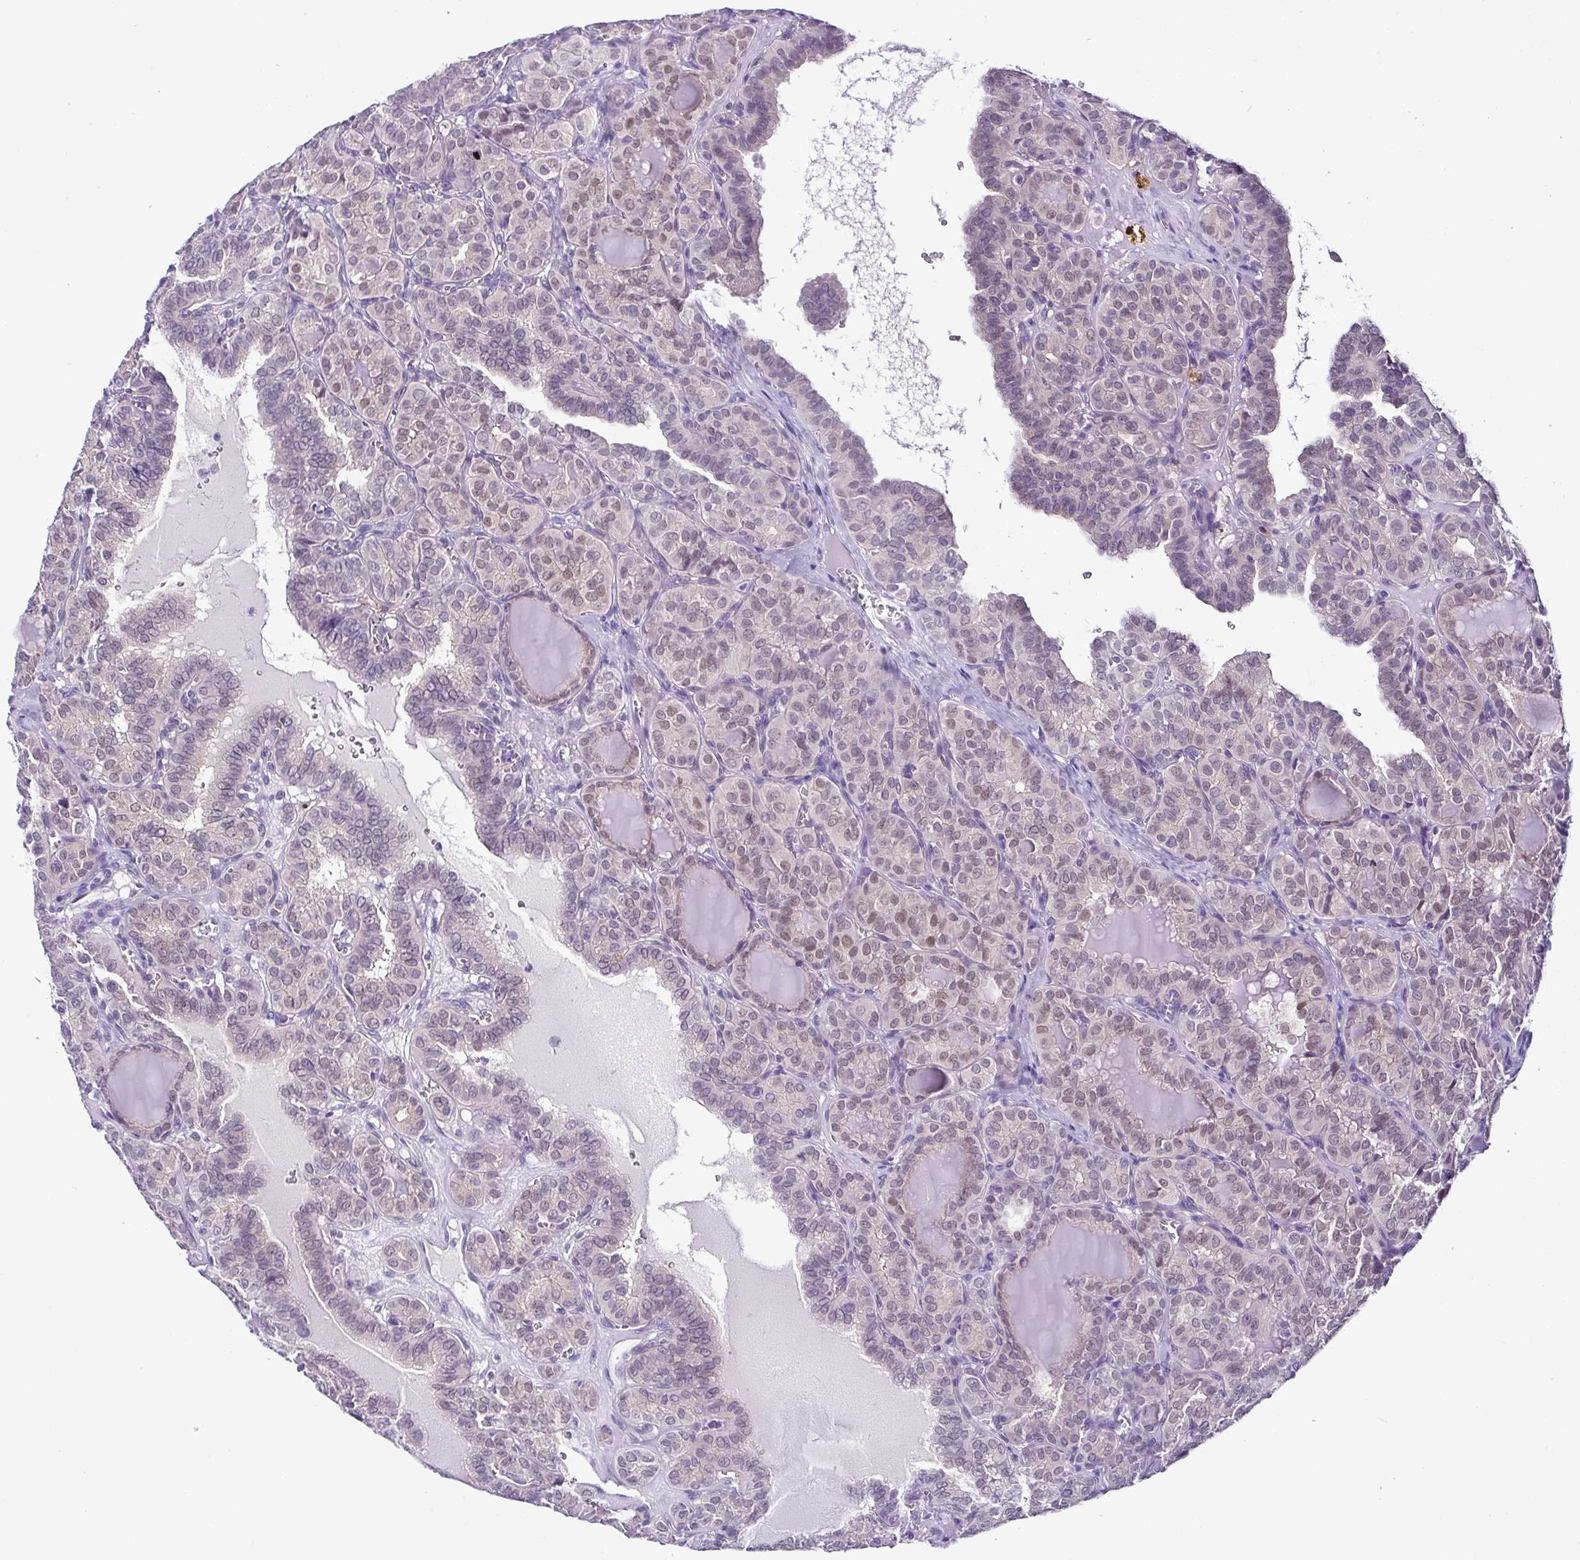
{"staining": {"intensity": "weak", "quantity": "25%-75%", "location": "nuclear"}, "tissue": "thyroid cancer", "cell_type": "Tumor cells", "image_type": "cancer", "snomed": [{"axis": "morphology", "description": "Papillary adenocarcinoma, NOS"}, {"axis": "topography", "description": "Thyroid gland"}], "caption": "Weak nuclear protein expression is appreciated in about 25%-75% of tumor cells in thyroid cancer.", "gene": "UBE2Q1", "patient": {"sex": "female", "age": 41}}